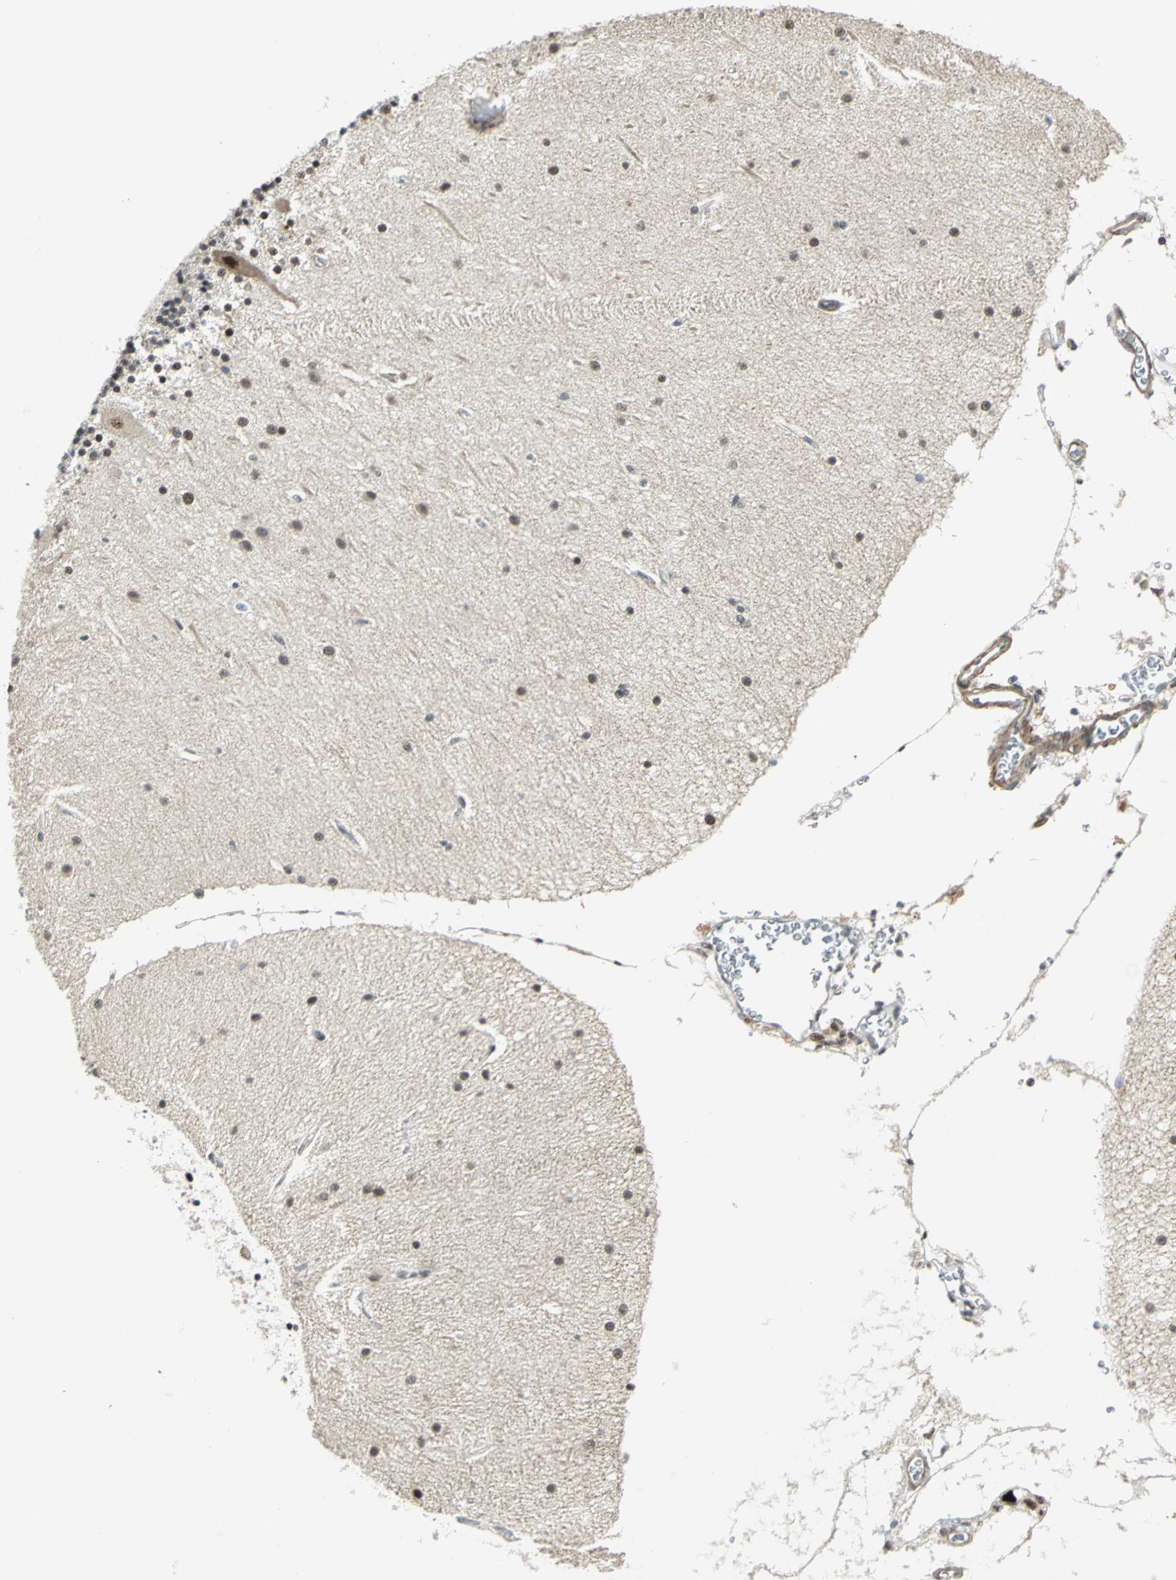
{"staining": {"intensity": "weak", "quantity": "25%-75%", "location": "cytoplasmic/membranous,nuclear"}, "tissue": "cerebellum", "cell_type": "Cells in molecular layer", "image_type": "normal", "snomed": [{"axis": "morphology", "description": "Normal tissue, NOS"}, {"axis": "topography", "description": "Cerebellum"}], "caption": "Immunohistochemistry (IHC) staining of benign cerebellum, which demonstrates low levels of weak cytoplasmic/membranous,nuclear expression in about 25%-75% of cells in molecular layer indicating weak cytoplasmic/membranous,nuclear protein staining. The staining was performed using DAB (3,3'-diaminobenzidine) (brown) for protein detection and nuclei were counterstained in hematoxylin (blue).", "gene": "MTA1", "patient": {"sex": "female", "age": 54}}